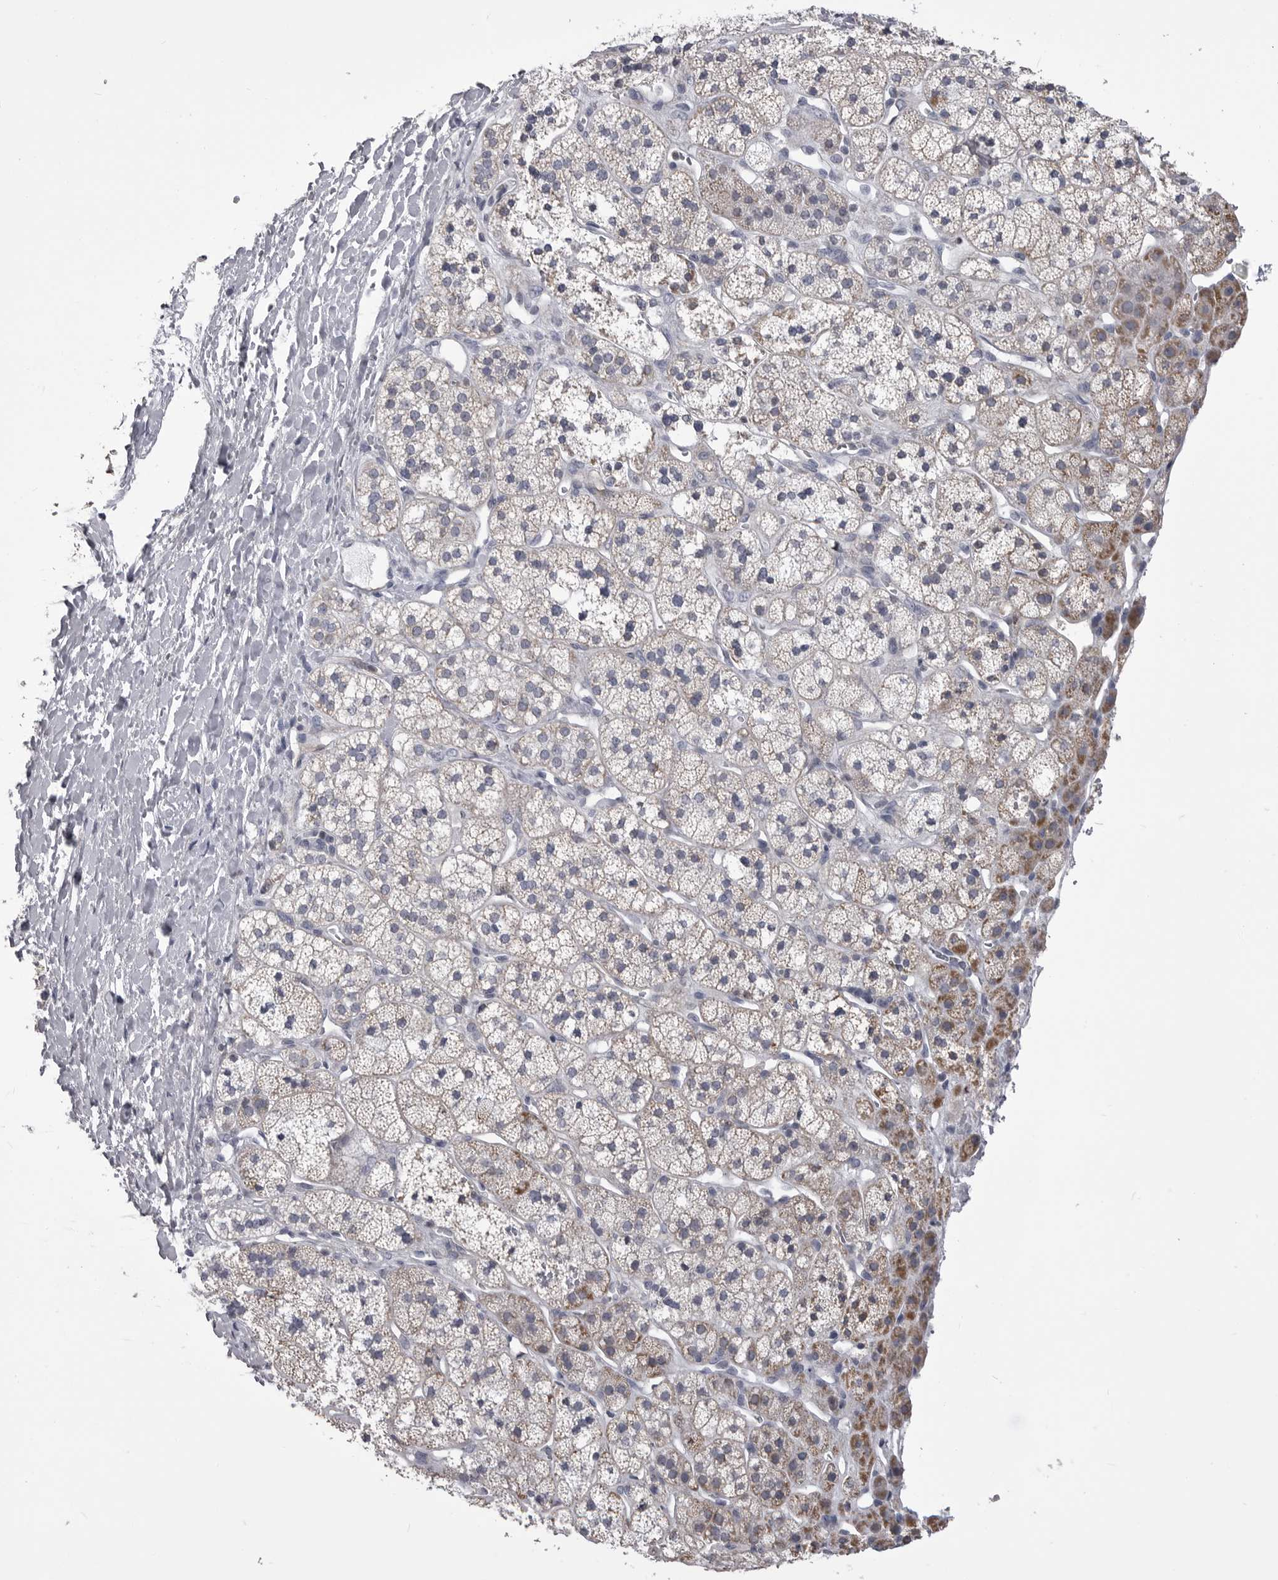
{"staining": {"intensity": "moderate", "quantity": "25%-75%", "location": "cytoplasmic/membranous"}, "tissue": "adrenal gland", "cell_type": "Glandular cells", "image_type": "normal", "snomed": [{"axis": "morphology", "description": "Normal tissue, NOS"}, {"axis": "topography", "description": "Adrenal gland"}], "caption": "A histopathology image of adrenal gland stained for a protein reveals moderate cytoplasmic/membranous brown staining in glandular cells. (Brightfield microscopy of DAB IHC at high magnification).", "gene": "OPLAH", "patient": {"sex": "male", "age": 56}}